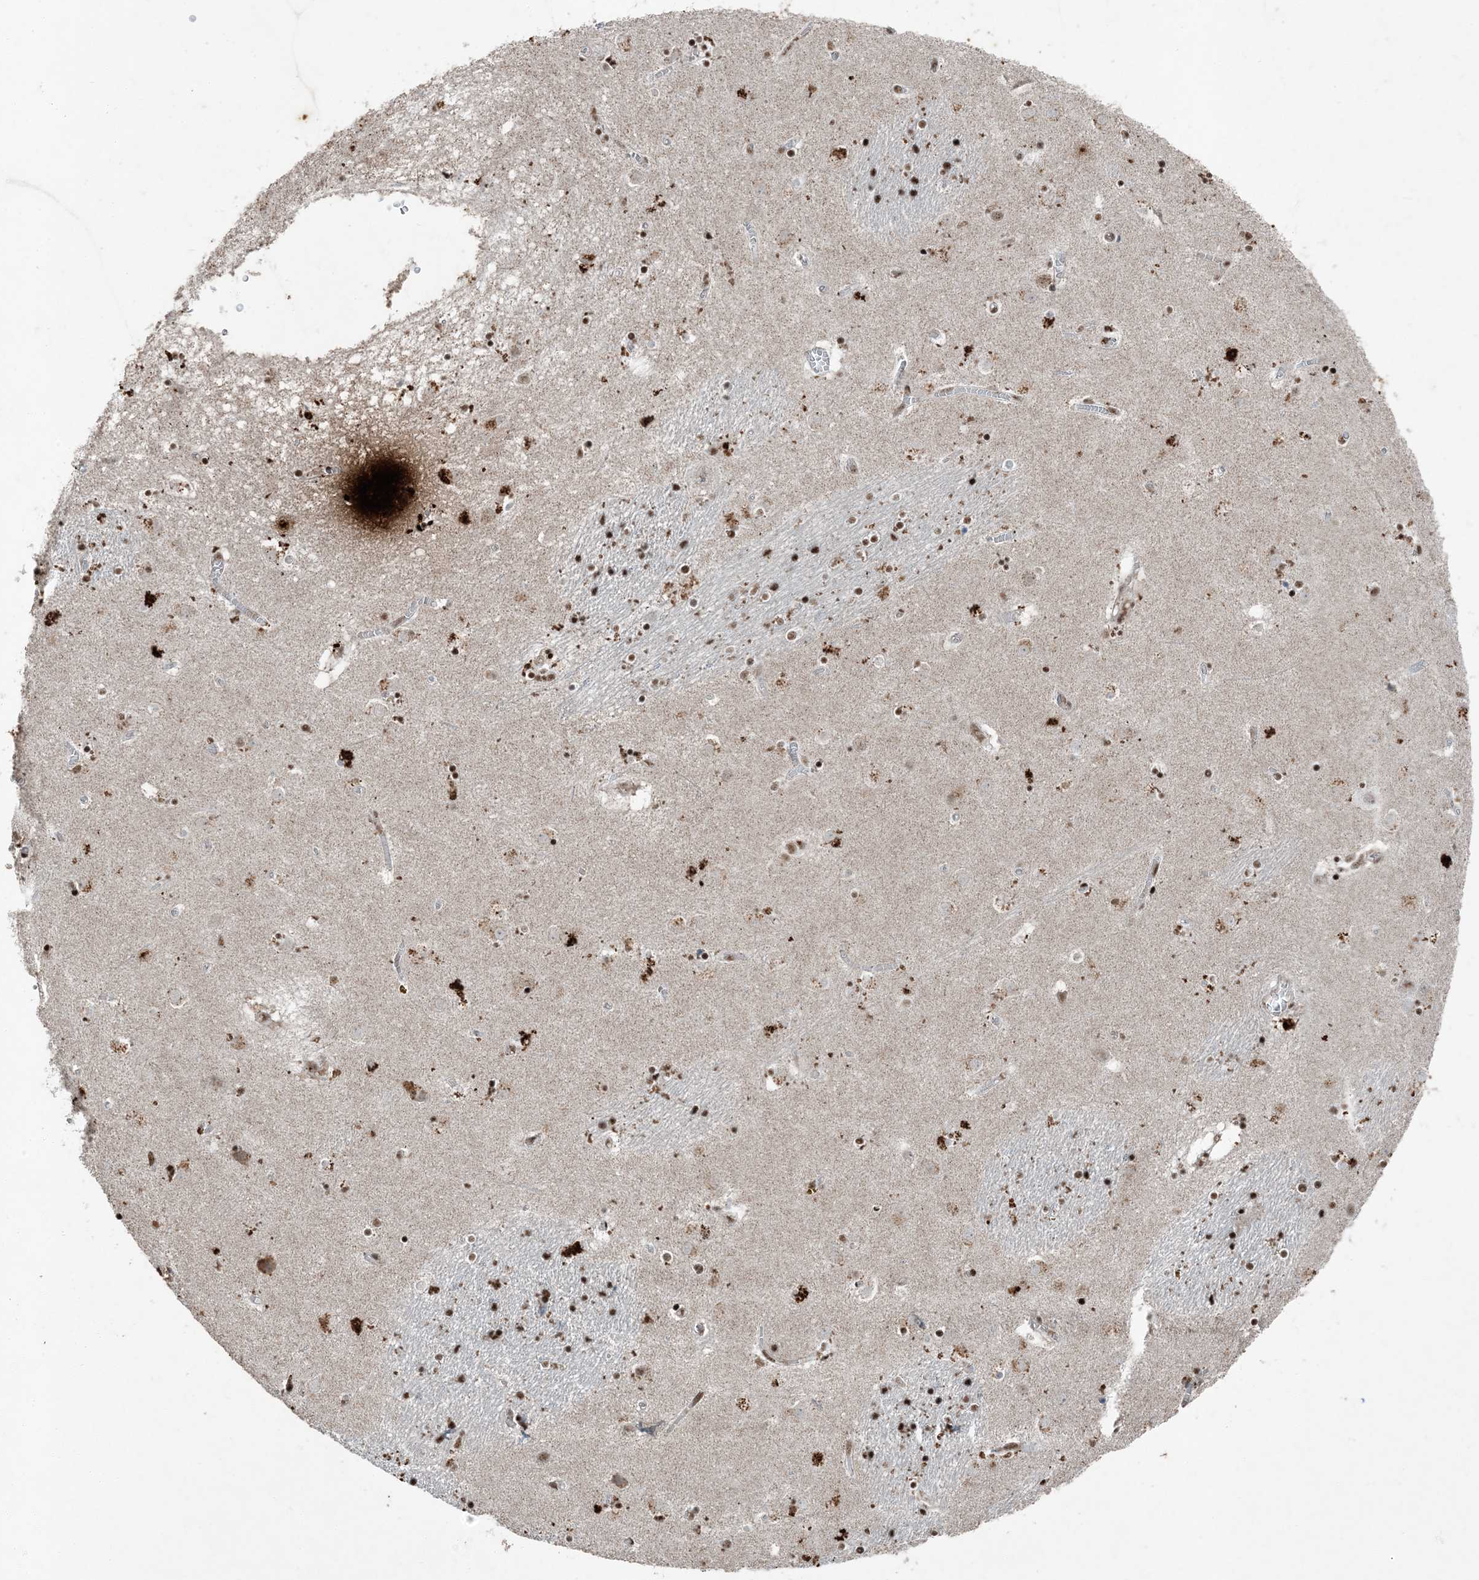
{"staining": {"intensity": "moderate", "quantity": "25%-75%", "location": "nuclear"}, "tissue": "caudate", "cell_type": "Glial cells", "image_type": "normal", "snomed": [{"axis": "morphology", "description": "Normal tissue, NOS"}, {"axis": "topography", "description": "Lateral ventricle wall"}], "caption": "Glial cells display medium levels of moderate nuclear positivity in approximately 25%-75% of cells in normal human caudate.", "gene": "TADA2B", "patient": {"sex": "male", "age": 70}}